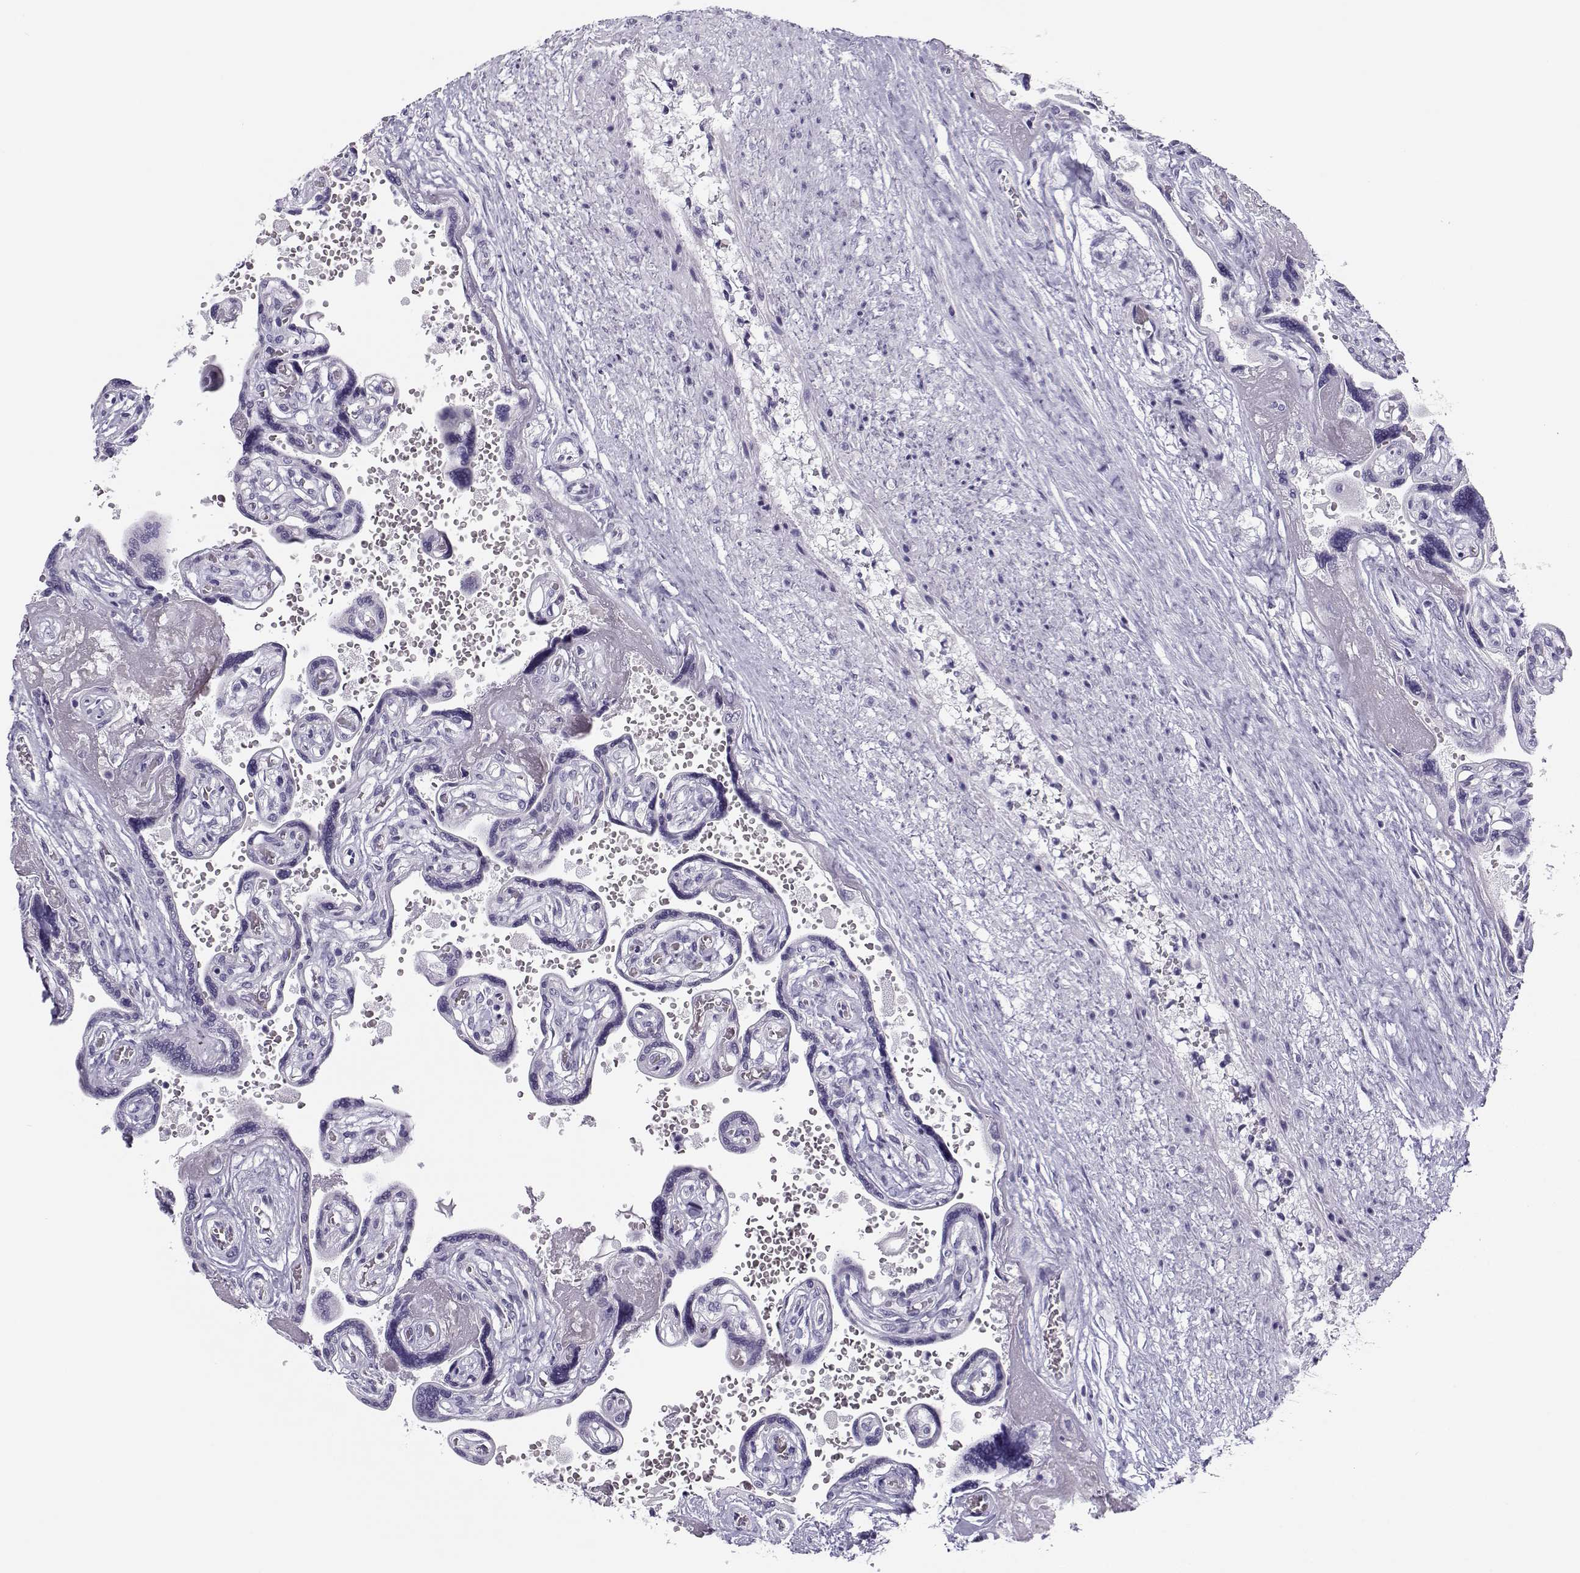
{"staining": {"intensity": "negative", "quantity": "none", "location": "none"}, "tissue": "placenta", "cell_type": "Decidual cells", "image_type": "normal", "snomed": [{"axis": "morphology", "description": "Normal tissue, NOS"}, {"axis": "topography", "description": "Placenta"}], "caption": "DAB immunohistochemical staining of unremarkable placenta demonstrates no significant expression in decidual cells. Brightfield microscopy of immunohistochemistry stained with DAB (brown) and hematoxylin (blue), captured at high magnification.", "gene": "CFAP77", "patient": {"sex": "female", "age": 32}}